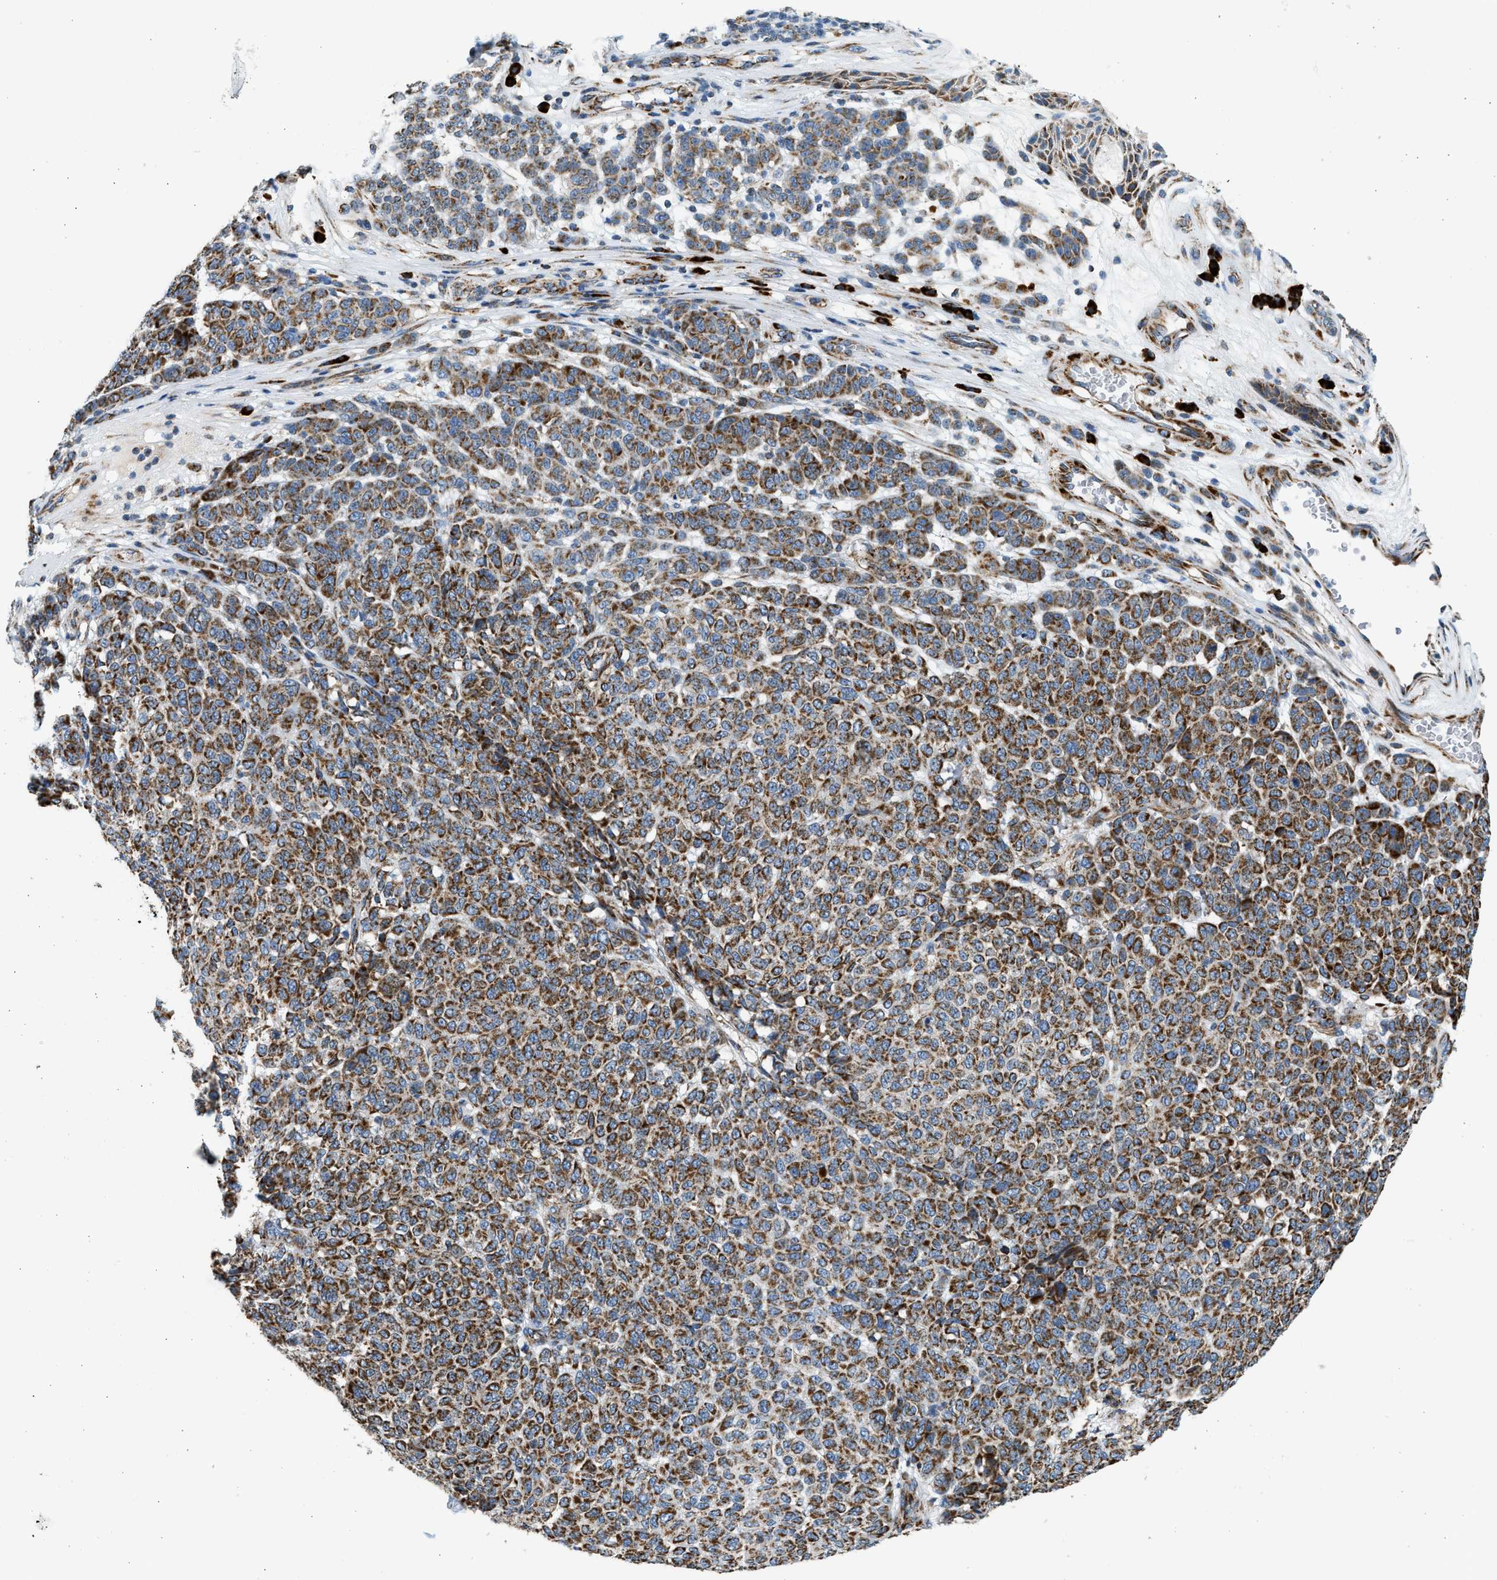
{"staining": {"intensity": "strong", "quantity": ">75%", "location": "cytoplasmic/membranous"}, "tissue": "melanoma", "cell_type": "Tumor cells", "image_type": "cancer", "snomed": [{"axis": "morphology", "description": "Malignant melanoma, NOS"}, {"axis": "topography", "description": "Skin"}], "caption": "A micrograph of human melanoma stained for a protein displays strong cytoplasmic/membranous brown staining in tumor cells. (Stains: DAB (3,3'-diaminobenzidine) in brown, nuclei in blue, Microscopy: brightfield microscopy at high magnification).", "gene": "KCNMB3", "patient": {"sex": "male", "age": 59}}